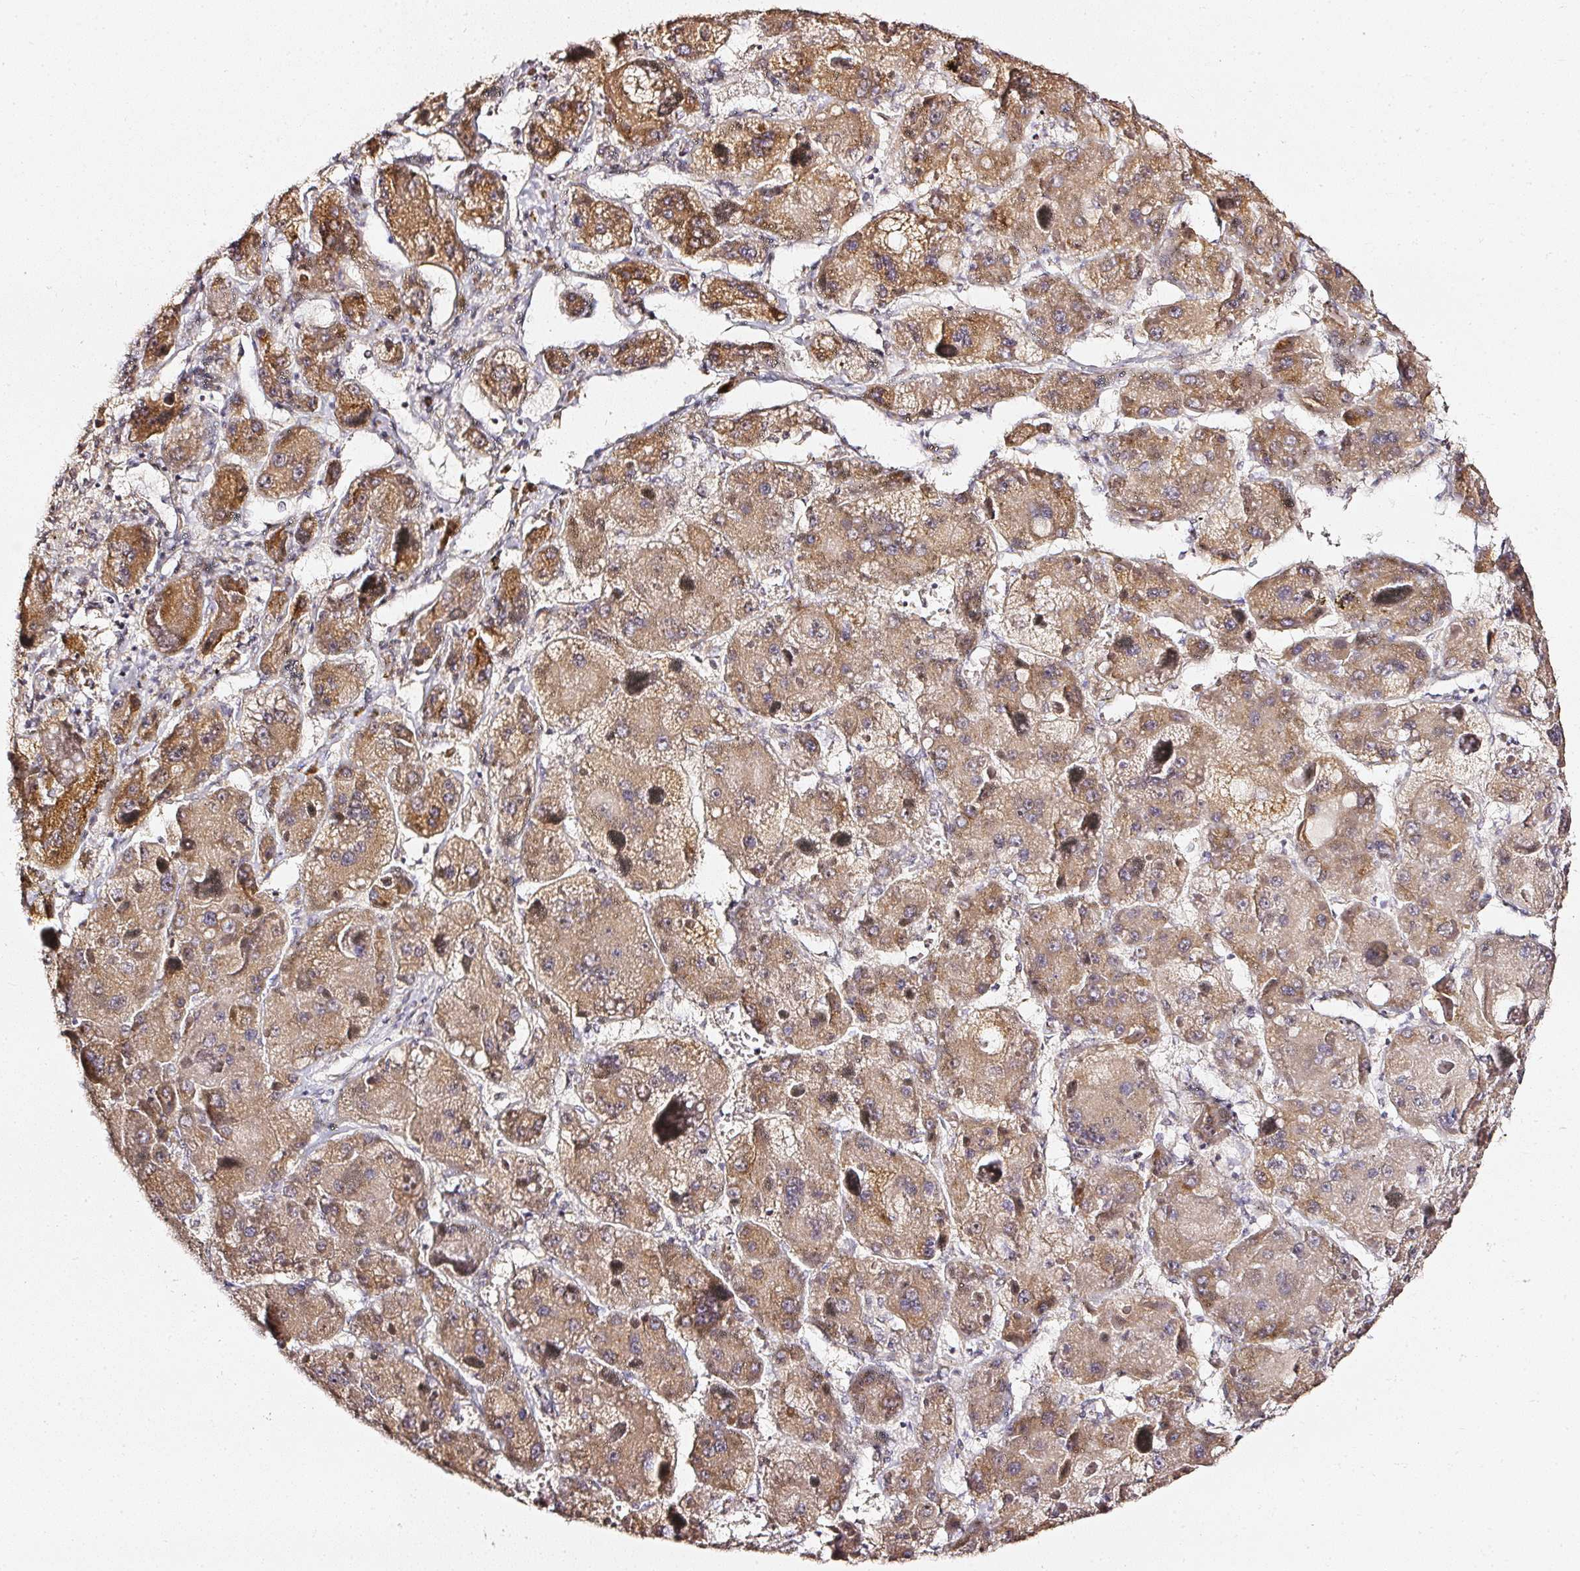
{"staining": {"intensity": "moderate", "quantity": ">75%", "location": "cytoplasmic/membranous"}, "tissue": "liver cancer", "cell_type": "Tumor cells", "image_type": "cancer", "snomed": [{"axis": "morphology", "description": "Carcinoma, Hepatocellular, NOS"}, {"axis": "topography", "description": "Liver"}], "caption": "Tumor cells display medium levels of moderate cytoplasmic/membranous staining in about >75% of cells in liver cancer.", "gene": "NTRK1", "patient": {"sex": "female", "age": 73}}